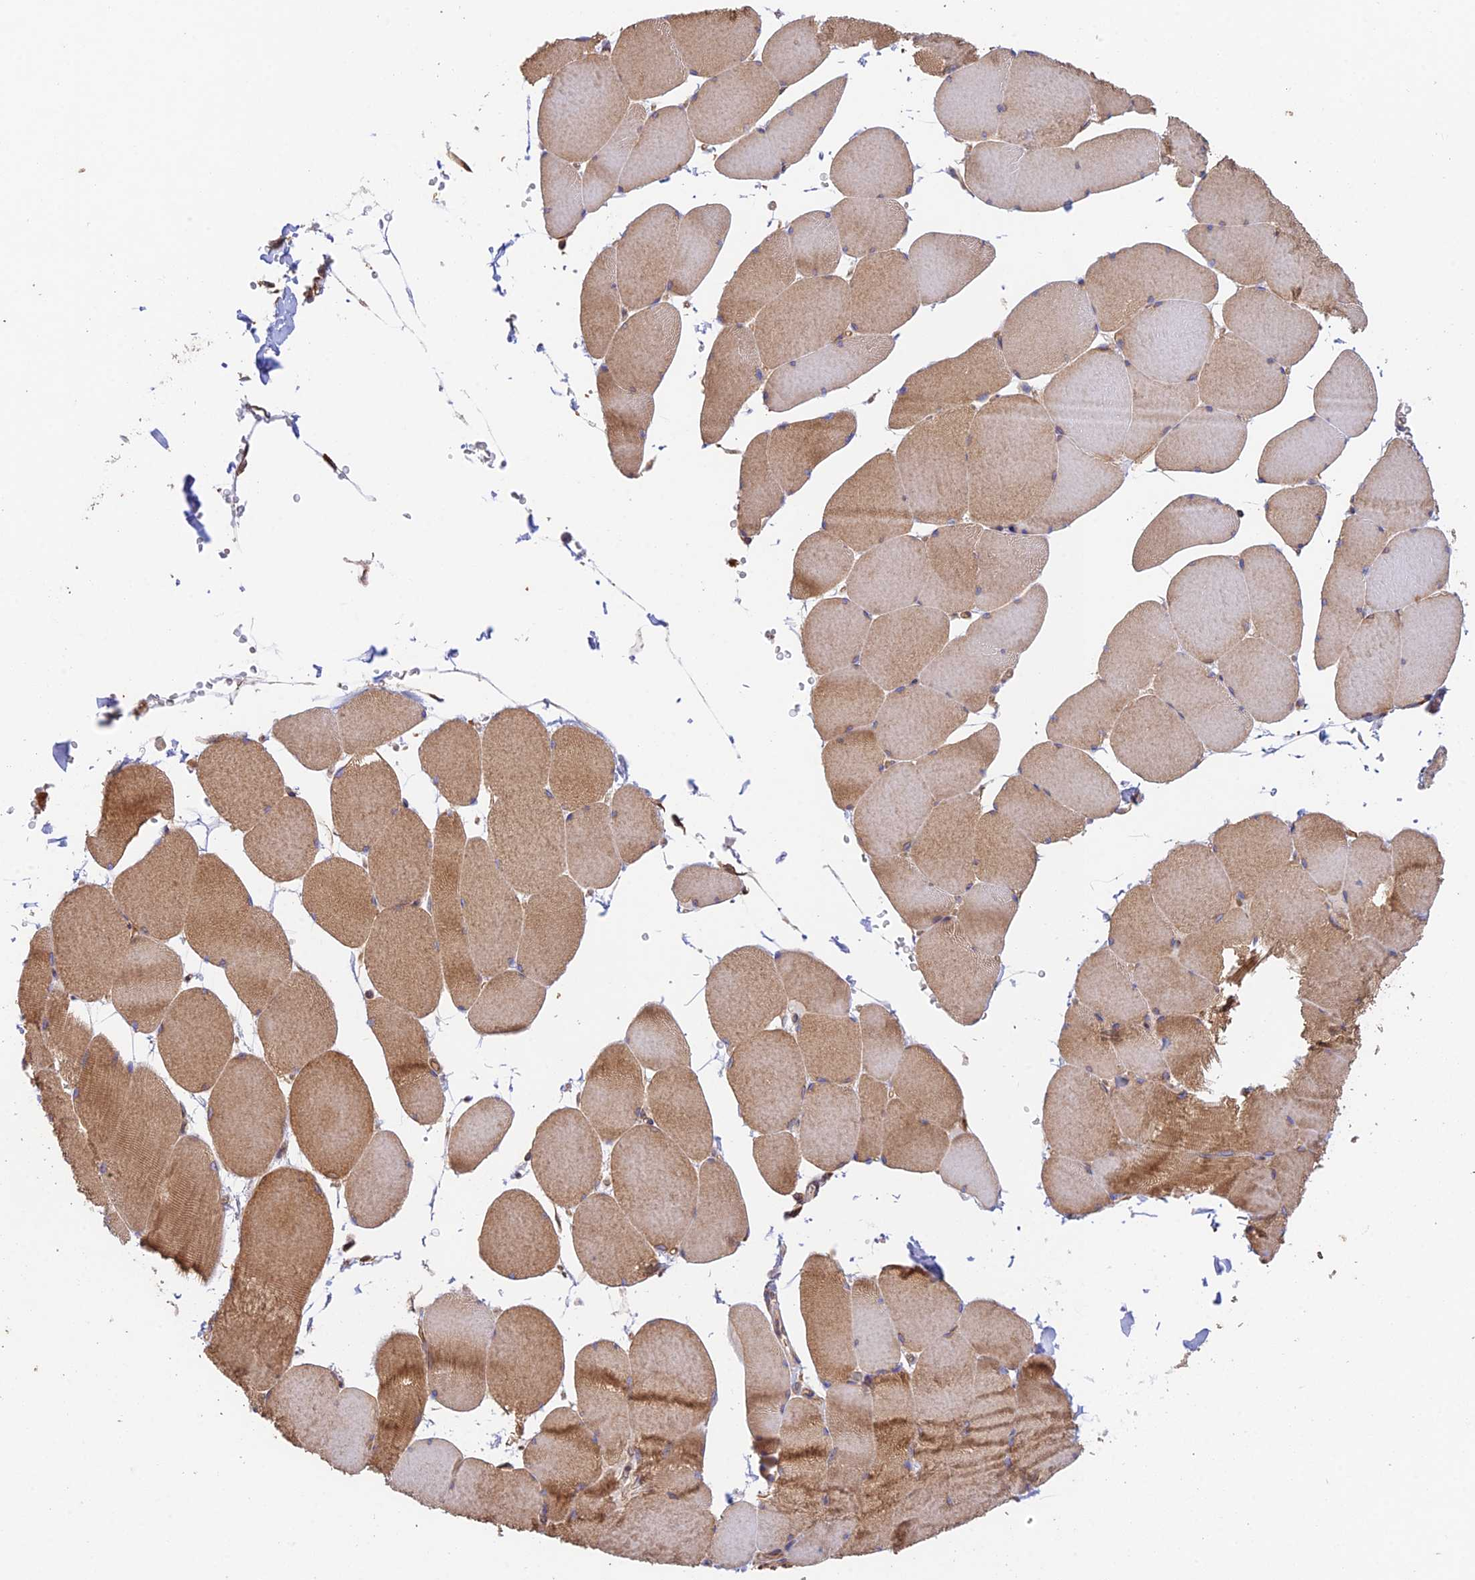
{"staining": {"intensity": "moderate", "quantity": ">75%", "location": "cytoplasmic/membranous"}, "tissue": "skeletal muscle", "cell_type": "Myocytes", "image_type": "normal", "snomed": [{"axis": "morphology", "description": "Normal tissue, NOS"}, {"axis": "topography", "description": "Skeletal muscle"}, {"axis": "topography", "description": "Head-Neck"}], "caption": "A high-resolution histopathology image shows immunohistochemistry (IHC) staining of unremarkable skeletal muscle, which reveals moderate cytoplasmic/membranous staining in about >75% of myocytes. (DAB (3,3'-diaminobenzidine) IHC, brown staining for protein, blue staining for nuclei).", "gene": "MYO9A", "patient": {"sex": "male", "age": 66}}